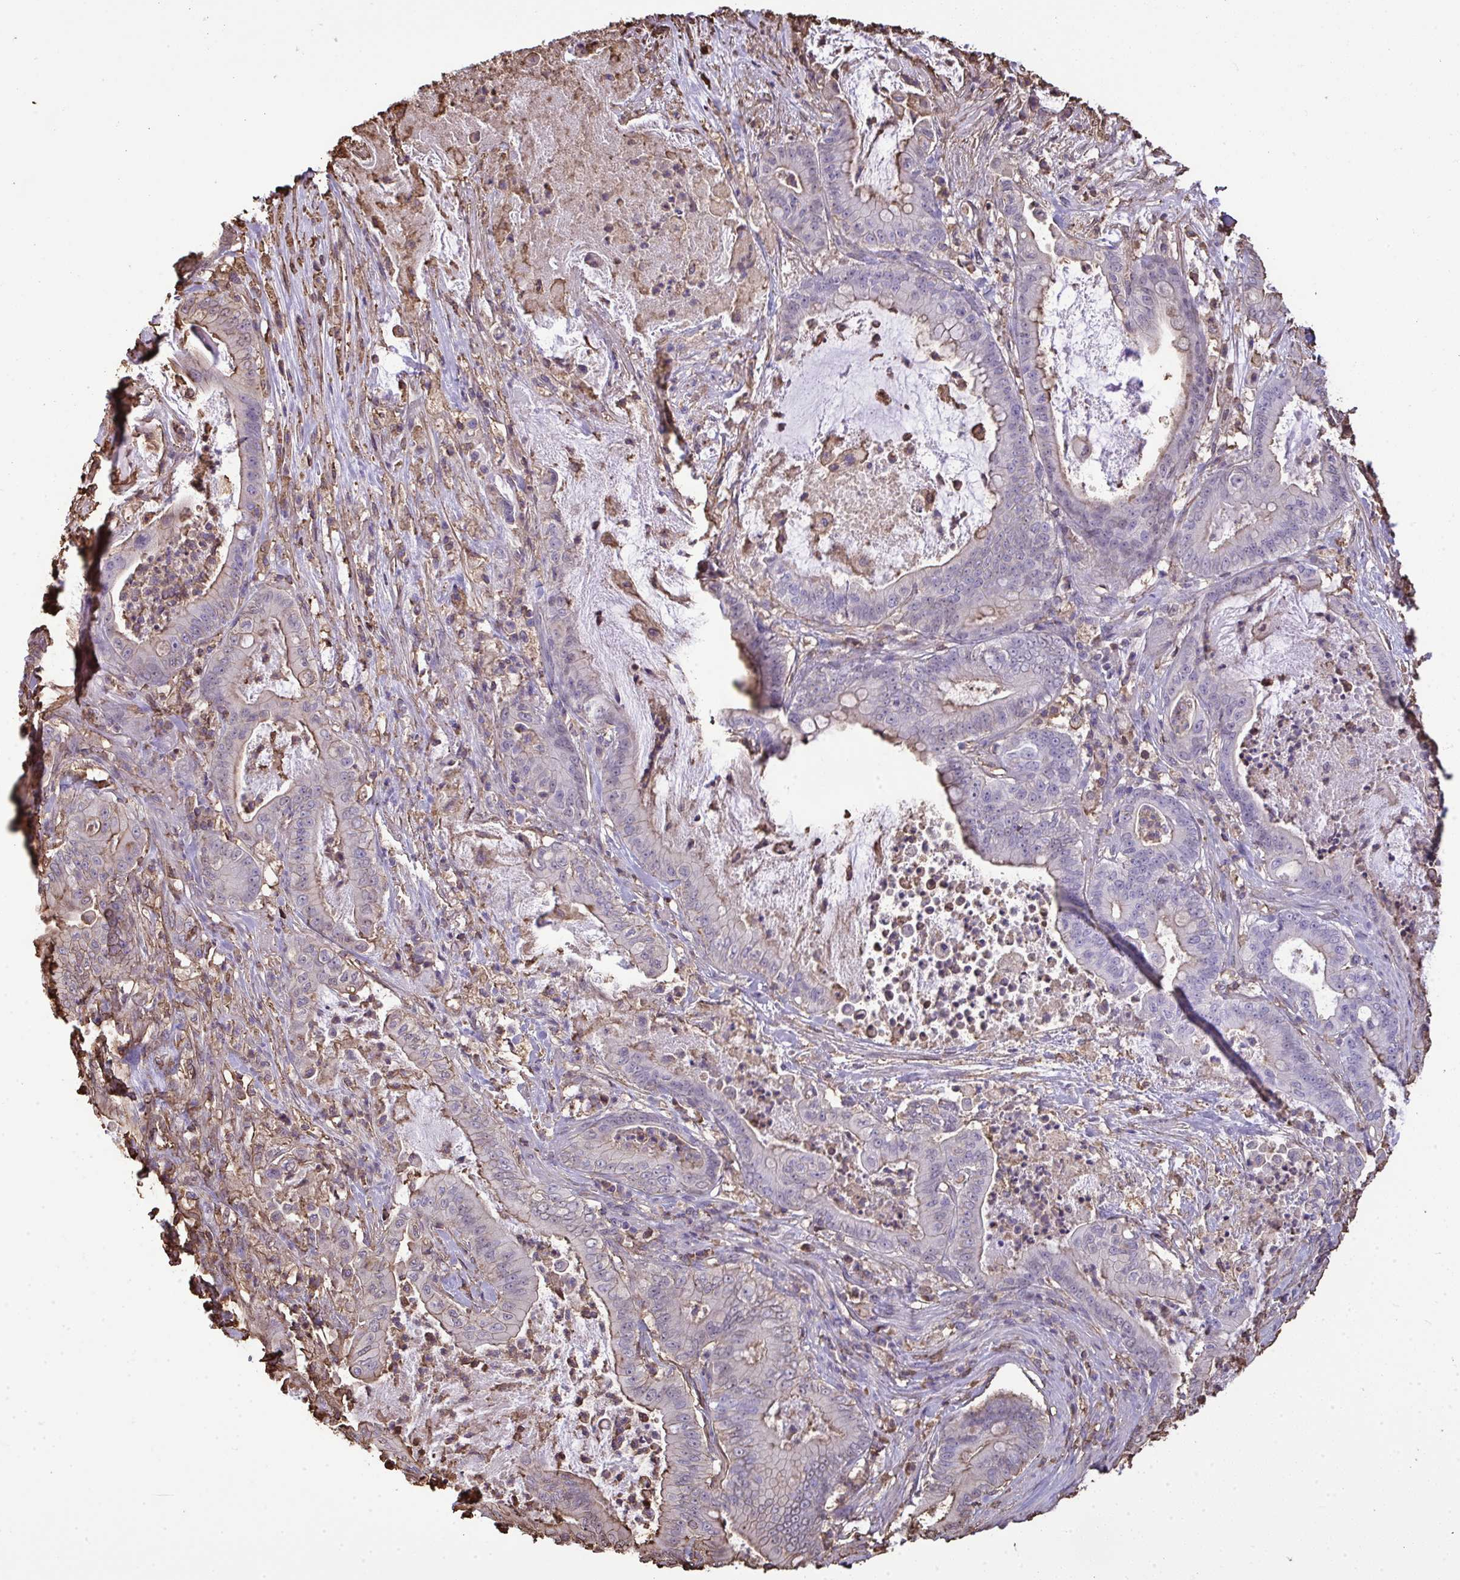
{"staining": {"intensity": "weak", "quantity": "25%-75%", "location": "cytoplasmic/membranous"}, "tissue": "pancreatic cancer", "cell_type": "Tumor cells", "image_type": "cancer", "snomed": [{"axis": "morphology", "description": "Adenocarcinoma, NOS"}, {"axis": "topography", "description": "Pancreas"}], "caption": "This is an image of immunohistochemistry staining of pancreatic adenocarcinoma, which shows weak expression in the cytoplasmic/membranous of tumor cells.", "gene": "ANXA5", "patient": {"sex": "male", "age": 71}}